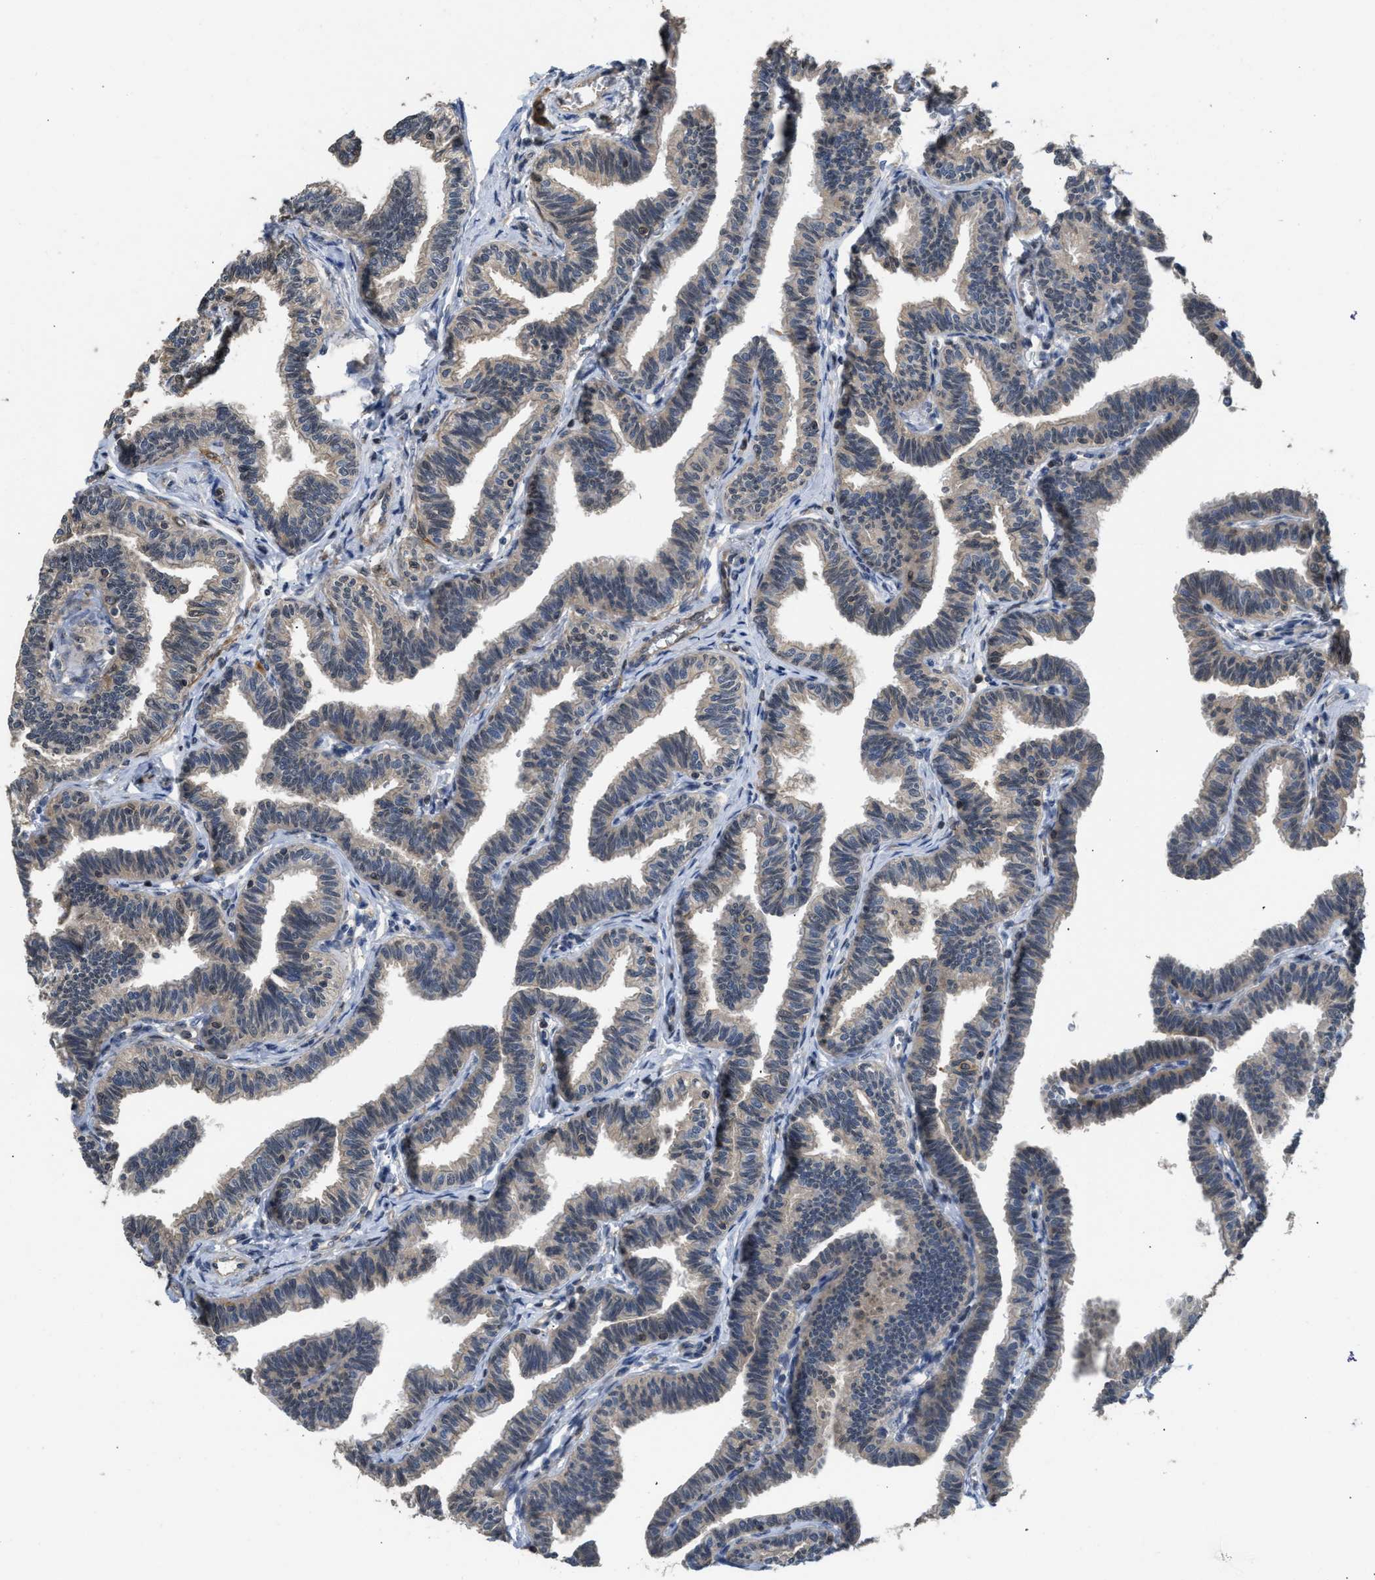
{"staining": {"intensity": "moderate", "quantity": "25%-75%", "location": "cytoplasmic/membranous"}, "tissue": "fallopian tube", "cell_type": "Glandular cells", "image_type": "normal", "snomed": [{"axis": "morphology", "description": "Normal tissue, NOS"}, {"axis": "topography", "description": "Fallopian tube"}, {"axis": "topography", "description": "Ovary"}], "caption": "Fallopian tube stained with IHC demonstrates moderate cytoplasmic/membranous positivity in approximately 25%-75% of glandular cells.", "gene": "TES", "patient": {"sex": "female", "age": 23}}